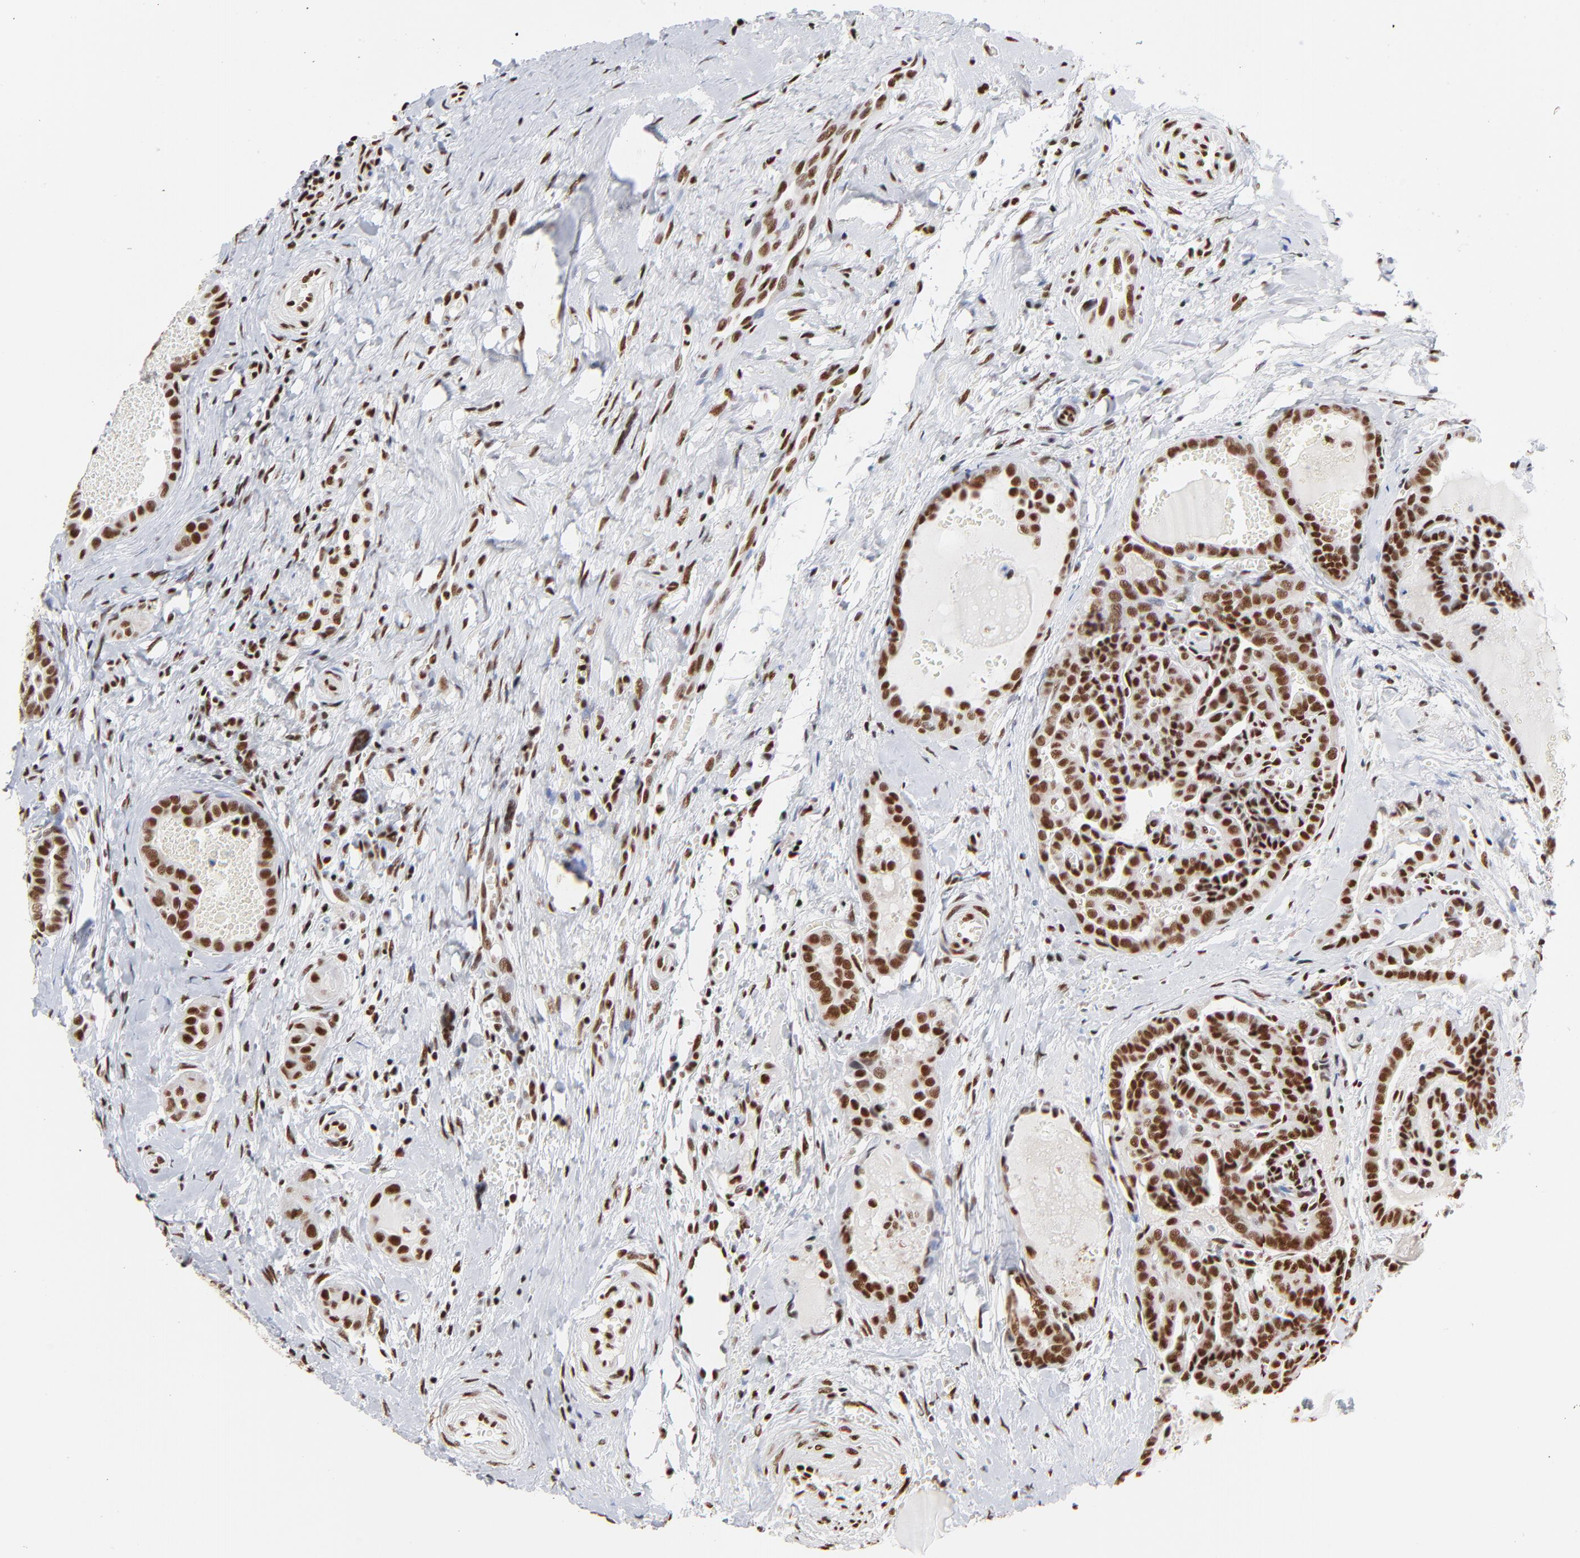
{"staining": {"intensity": "strong", "quantity": ">75%", "location": "nuclear"}, "tissue": "thyroid cancer", "cell_type": "Tumor cells", "image_type": "cancer", "snomed": [{"axis": "morphology", "description": "Carcinoma, NOS"}, {"axis": "topography", "description": "Thyroid gland"}], "caption": "Tumor cells reveal strong nuclear expression in approximately >75% of cells in thyroid carcinoma. Nuclei are stained in blue.", "gene": "CREB1", "patient": {"sex": "female", "age": 91}}